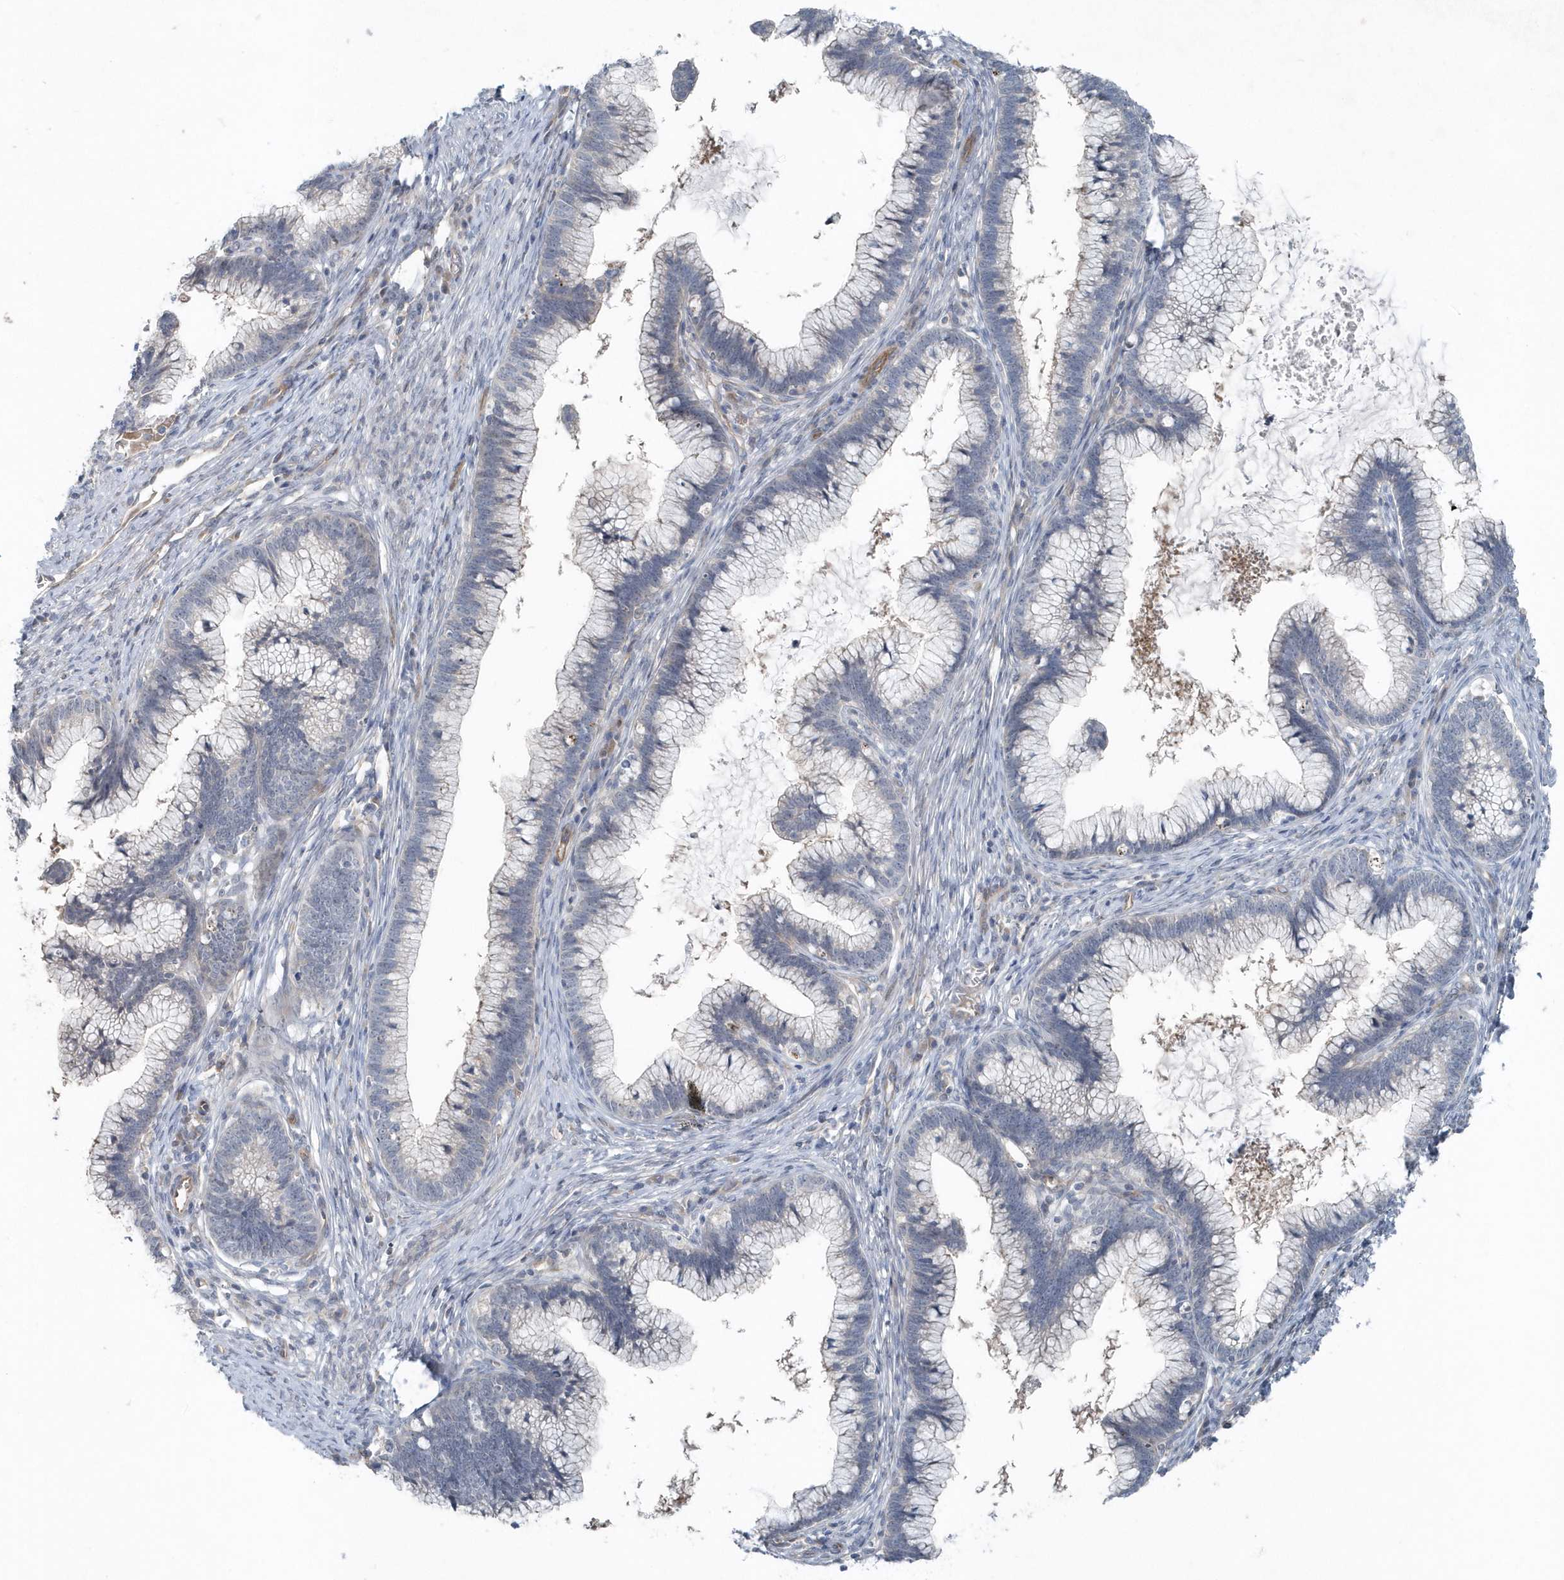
{"staining": {"intensity": "negative", "quantity": "none", "location": "none"}, "tissue": "cervical cancer", "cell_type": "Tumor cells", "image_type": "cancer", "snomed": [{"axis": "morphology", "description": "Adenocarcinoma, NOS"}, {"axis": "topography", "description": "Cervix"}], "caption": "This histopathology image is of cervical adenocarcinoma stained with immunohistochemistry (IHC) to label a protein in brown with the nuclei are counter-stained blue. There is no positivity in tumor cells.", "gene": "MCC", "patient": {"sex": "female", "age": 36}}